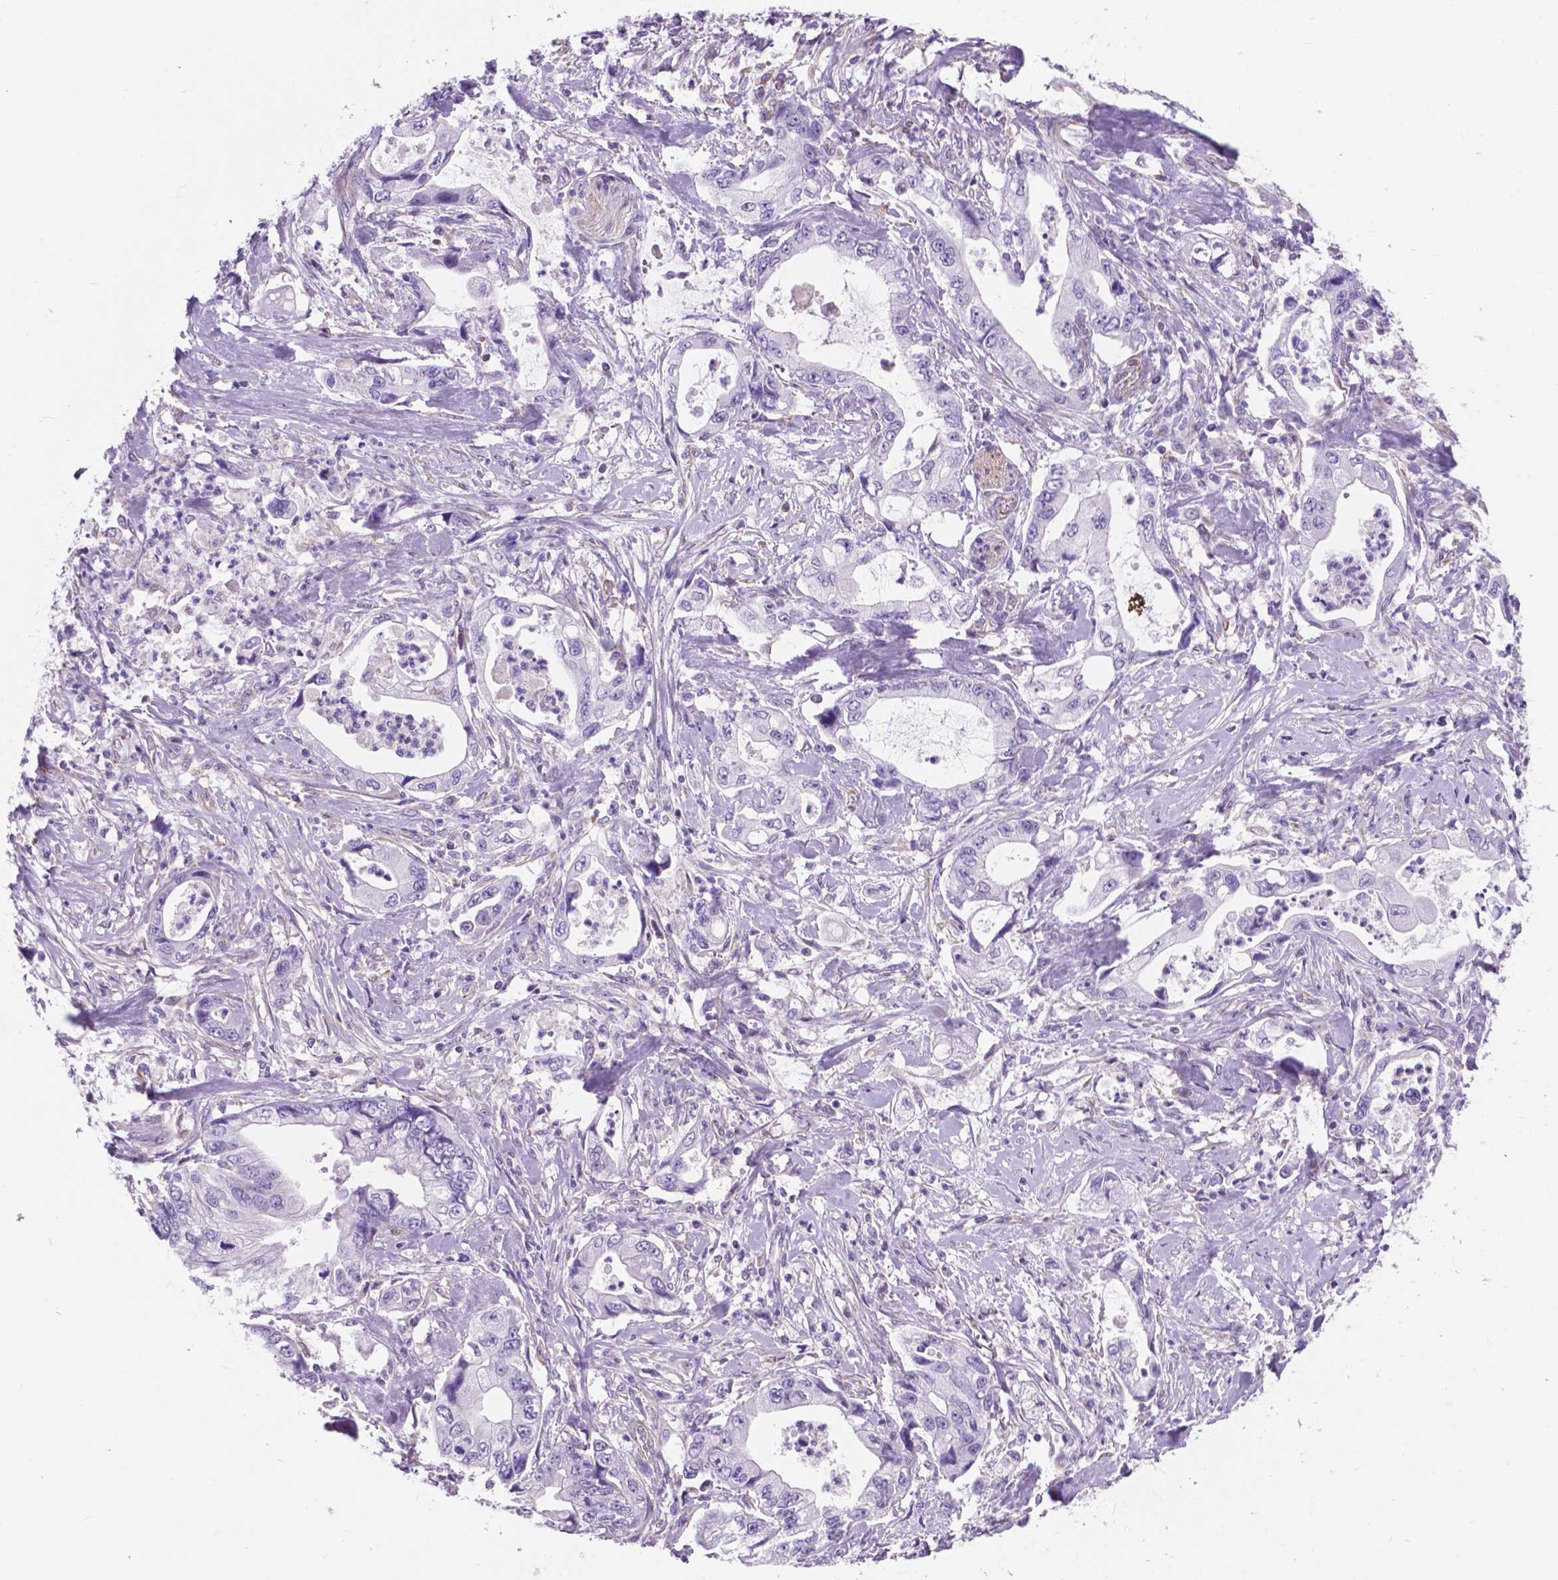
{"staining": {"intensity": "negative", "quantity": "none", "location": "none"}, "tissue": "stomach cancer", "cell_type": "Tumor cells", "image_type": "cancer", "snomed": [{"axis": "morphology", "description": "Adenocarcinoma, NOS"}, {"axis": "topography", "description": "Pancreas"}, {"axis": "topography", "description": "Stomach, upper"}], "caption": "Immunohistochemical staining of adenocarcinoma (stomach) reveals no significant positivity in tumor cells.", "gene": "AMOT", "patient": {"sex": "male", "age": 77}}